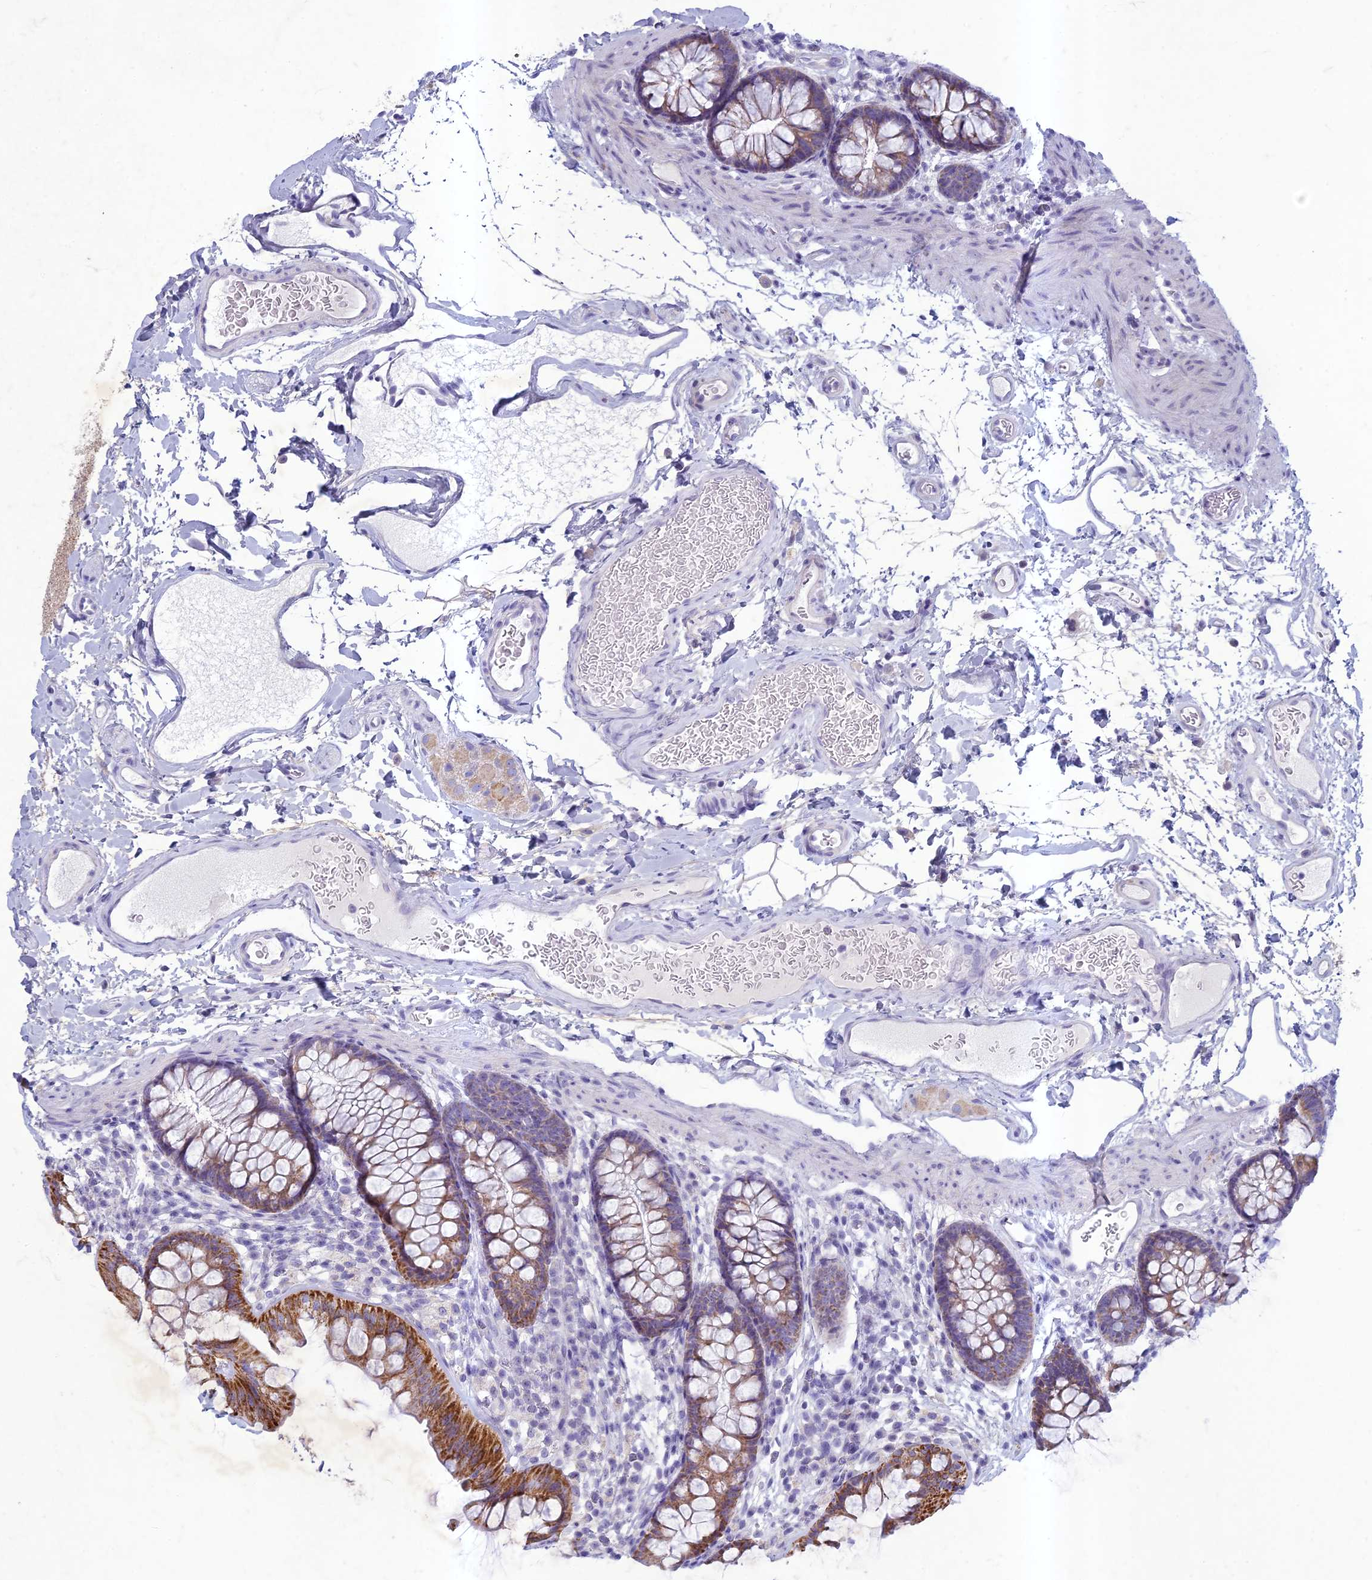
{"staining": {"intensity": "negative", "quantity": "none", "location": "none"}, "tissue": "colon", "cell_type": "Endothelial cells", "image_type": "normal", "snomed": [{"axis": "morphology", "description": "Normal tissue, NOS"}, {"axis": "topography", "description": "Colon"}], "caption": "Endothelial cells are negative for protein expression in benign human colon. The staining is performed using DAB (3,3'-diaminobenzidine) brown chromogen with nuclei counter-stained in using hematoxylin.", "gene": "HIGD1A", "patient": {"sex": "female", "age": 62}}